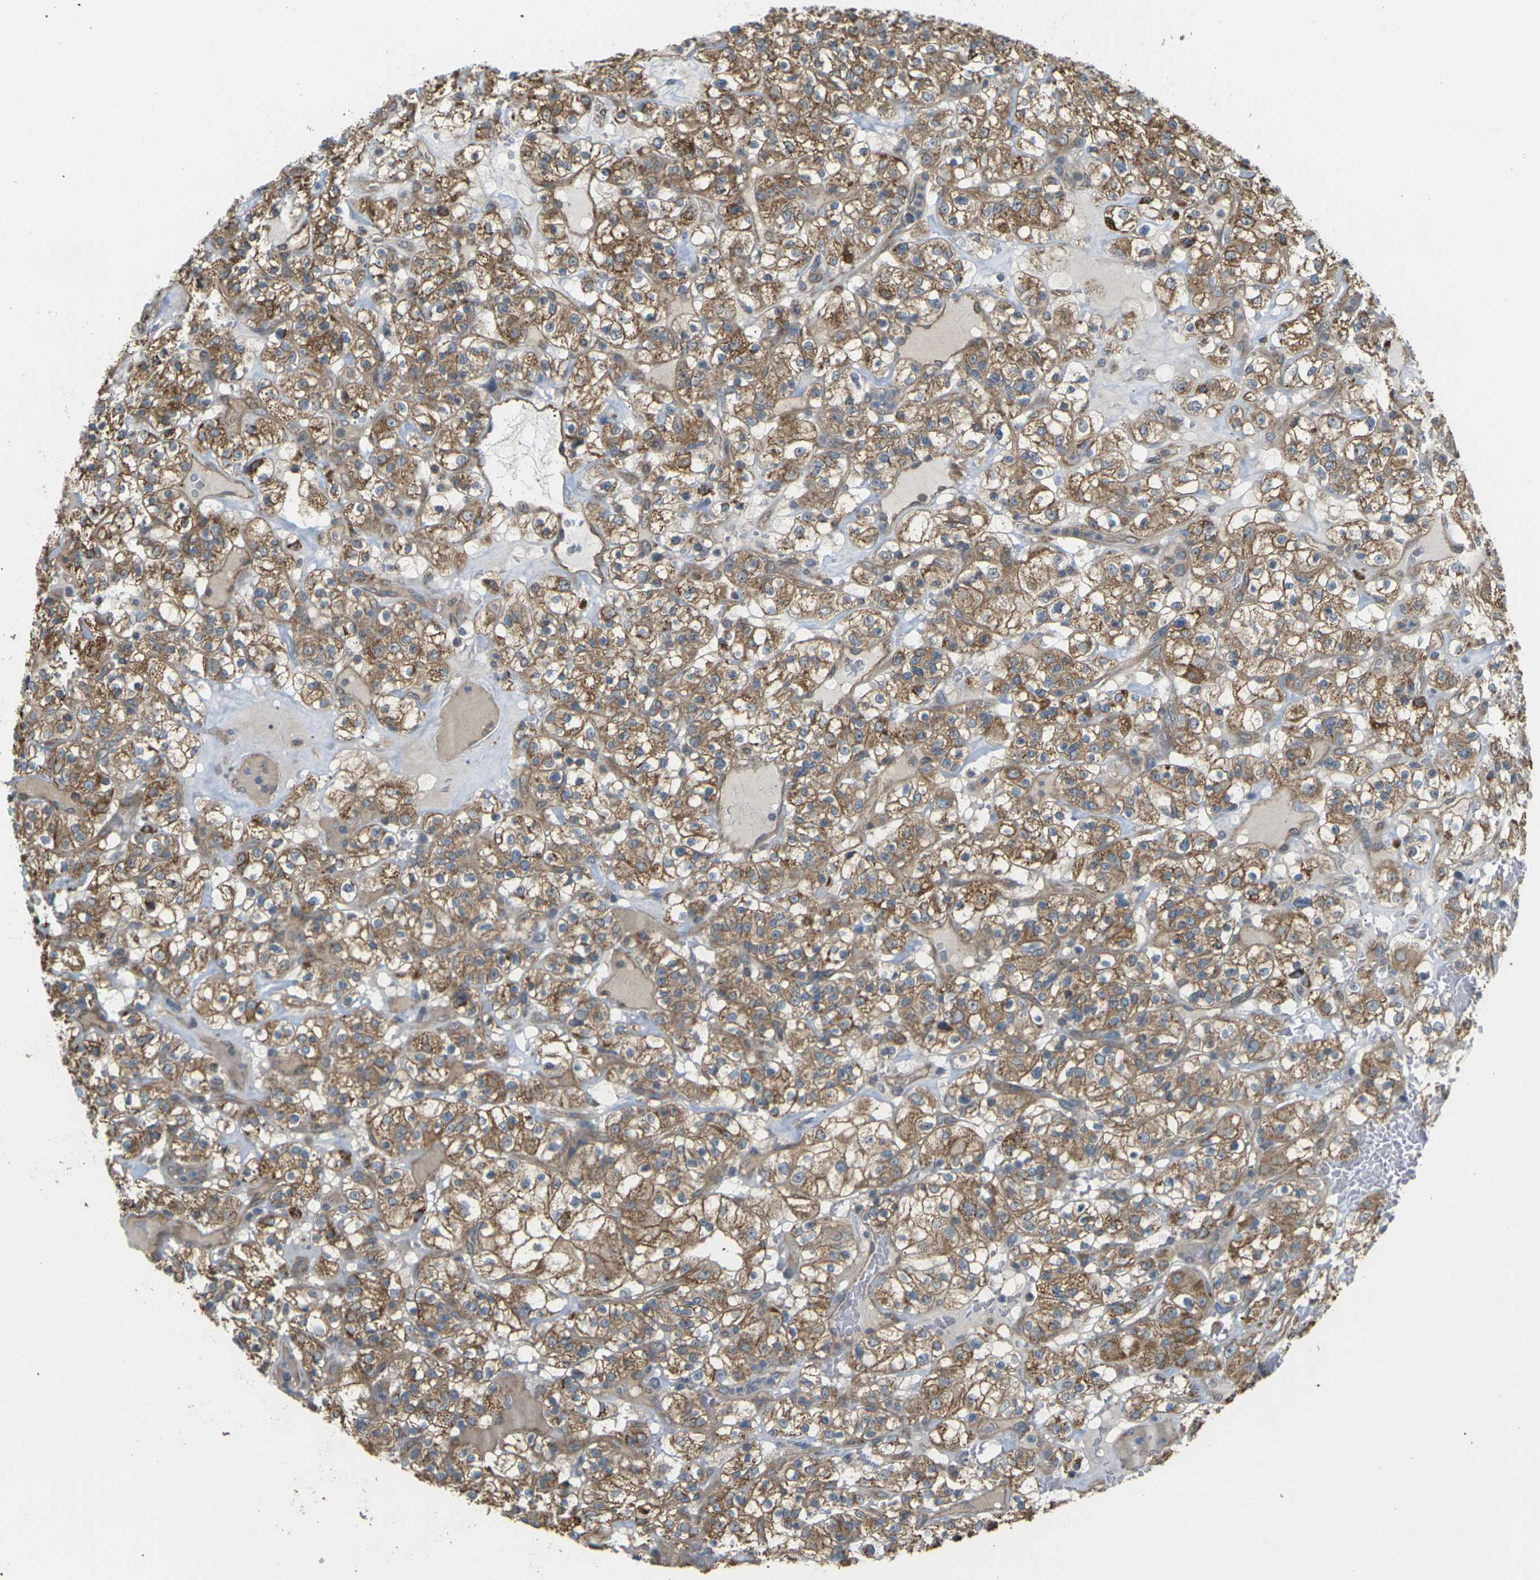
{"staining": {"intensity": "moderate", "quantity": ">75%", "location": "cytoplasmic/membranous"}, "tissue": "renal cancer", "cell_type": "Tumor cells", "image_type": "cancer", "snomed": [{"axis": "morphology", "description": "Normal tissue, NOS"}, {"axis": "morphology", "description": "Adenocarcinoma, NOS"}, {"axis": "topography", "description": "Kidney"}], "caption": "Tumor cells display medium levels of moderate cytoplasmic/membranous expression in approximately >75% of cells in human renal adenocarcinoma.", "gene": "KSR1", "patient": {"sex": "female", "age": 72}}